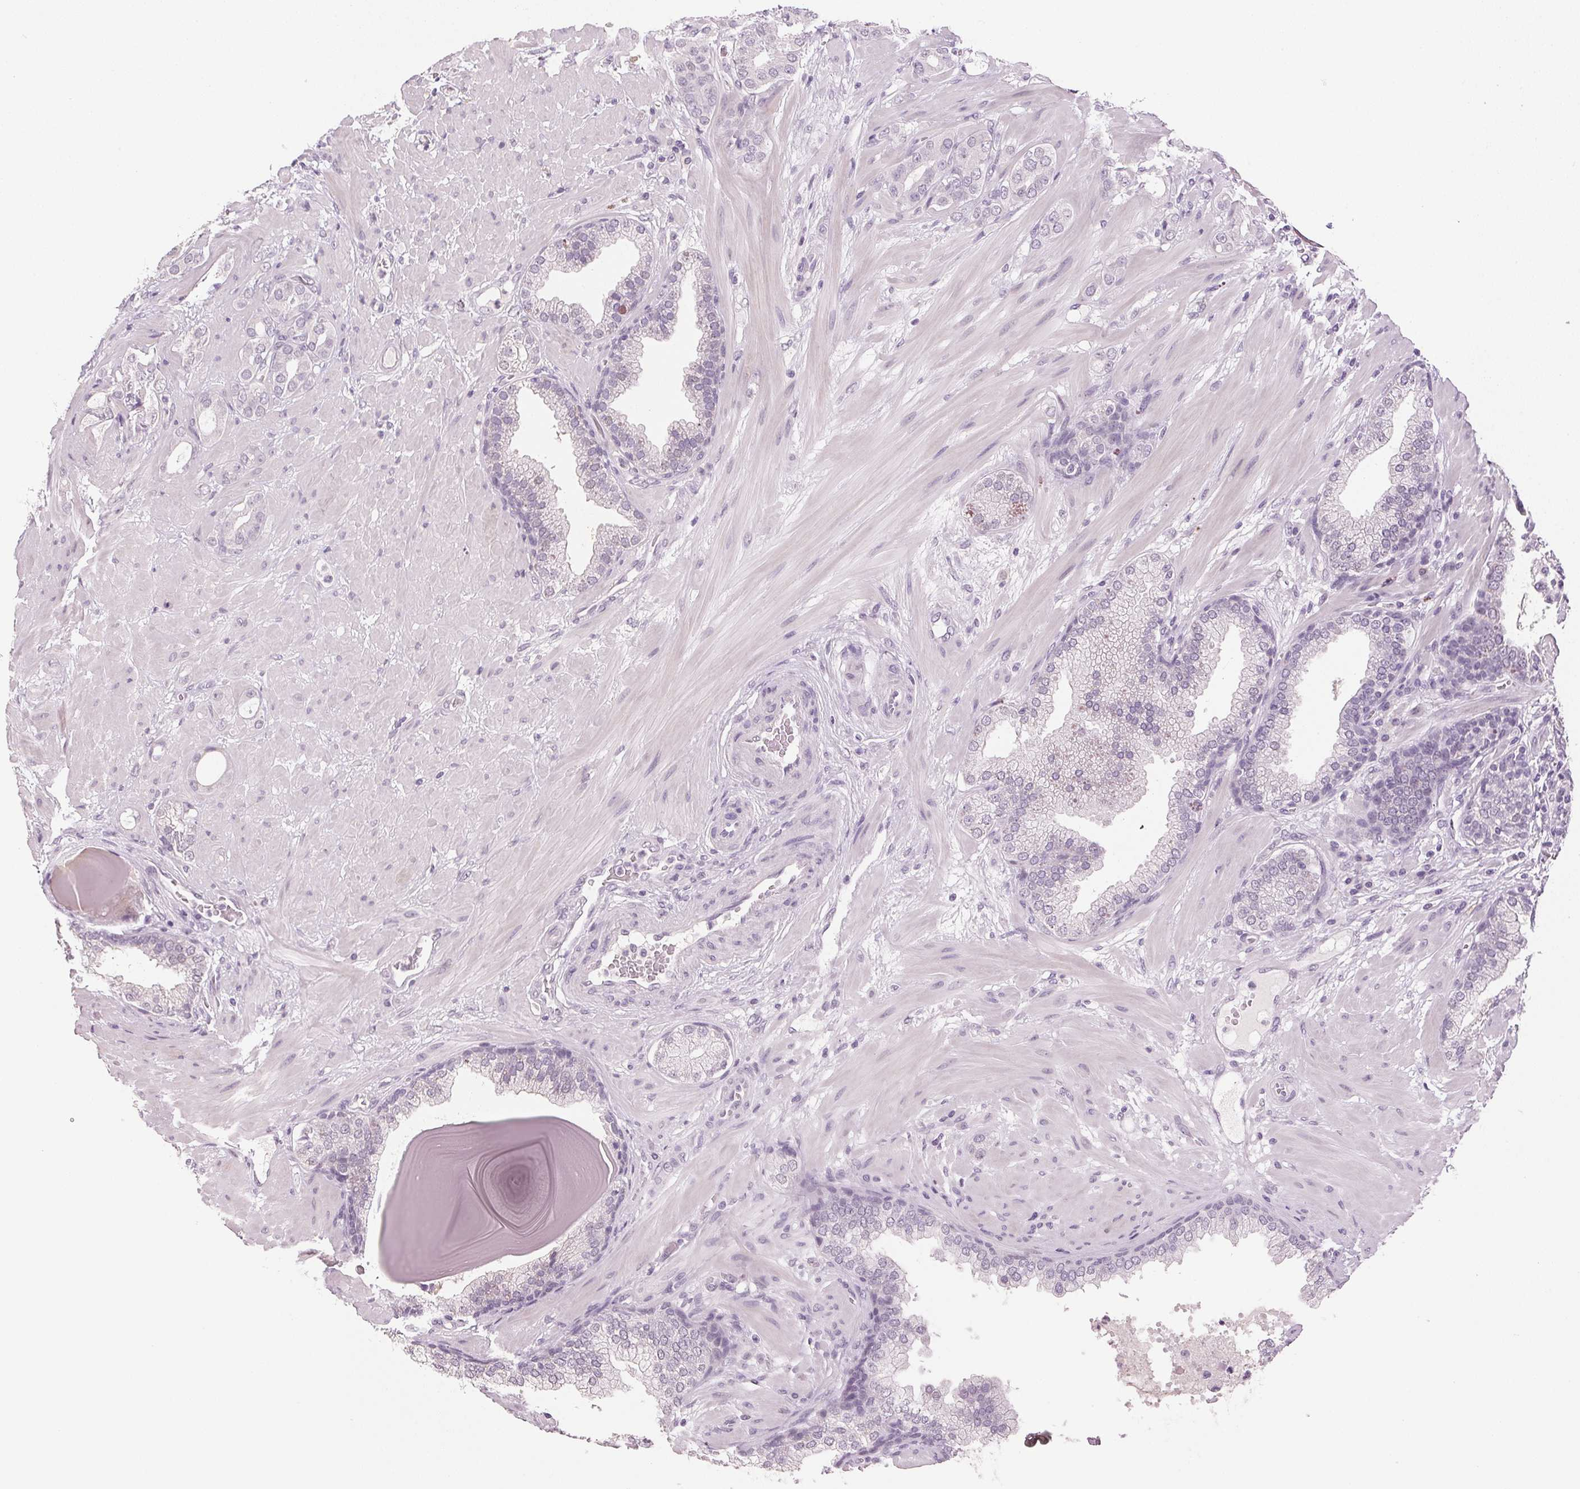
{"staining": {"intensity": "negative", "quantity": "none", "location": "none"}, "tissue": "prostate cancer", "cell_type": "Tumor cells", "image_type": "cancer", "snomed": [{"axis": "morphology", "description": "Adenocarcinoma, Low grade"}, {"axis": "topography", "description": "Prostate"}], "caption": "Tumor cells show no significant protein staining in prostate cancer (low-grade adenocarcinoma).", "gene": "IGFBP1", "patient": {"sex": "male", "age": 57}}